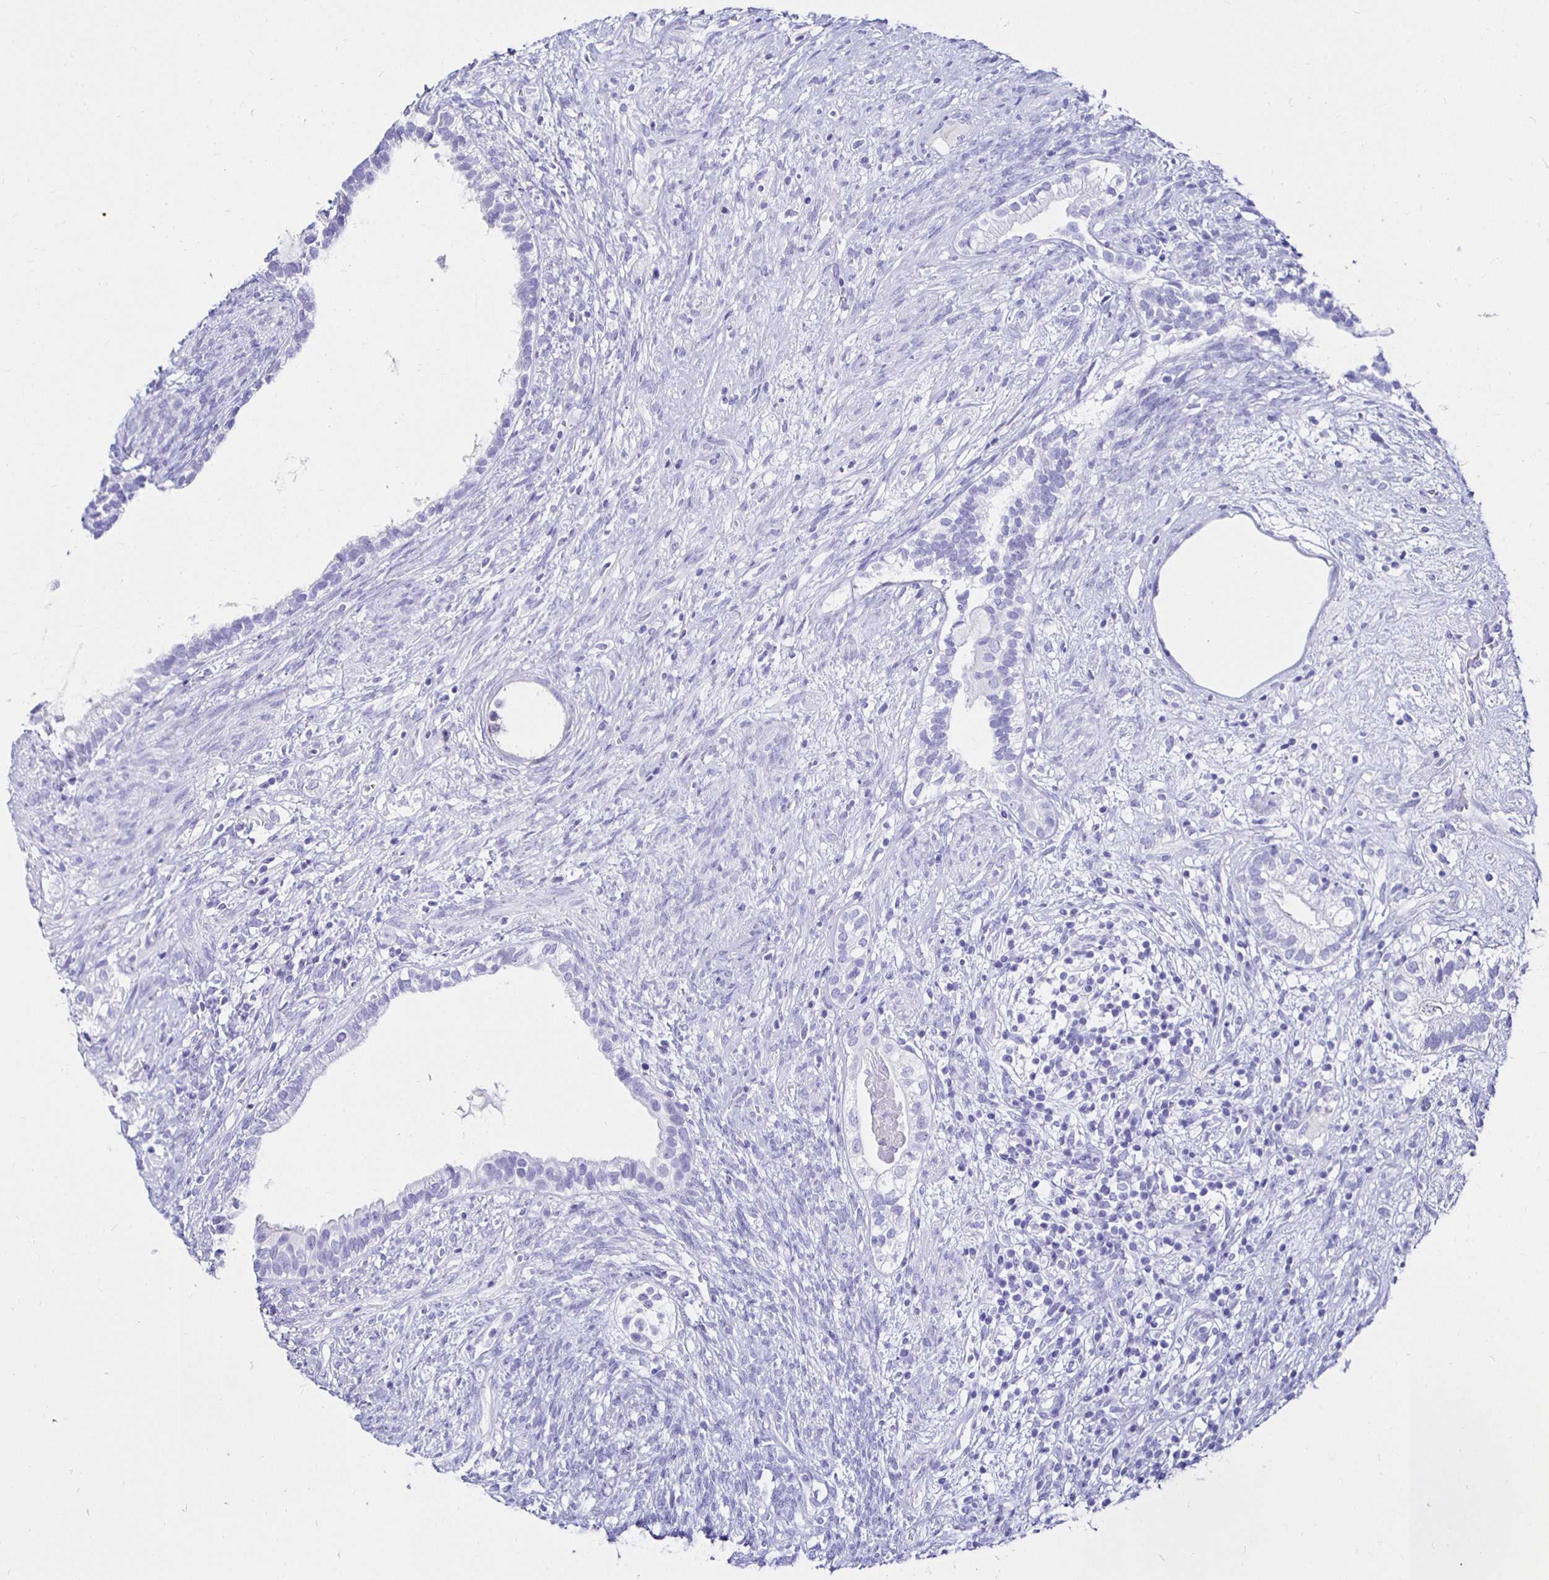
{"staining": {"intensity": "negative", "quantity": "none", "location": "none"}, "tissue": "testis cancer", "cell_type": "Tumor cells", "image_type": "cancer", "snomed": [{"axis": "morphology", "description": "Seminoma, NOS"}, {"axis": "morphology", "description": "Carcinoma, Embryonal, NOS"}, {"axis": "topography", "description": "Testis"}], "caption": "Immunohistochemistry of testis embryonal carcinoma demonstrates no expression in tumor cells.", "gene": "UMOD", "patient": {"sex": "male", "age": 41}}